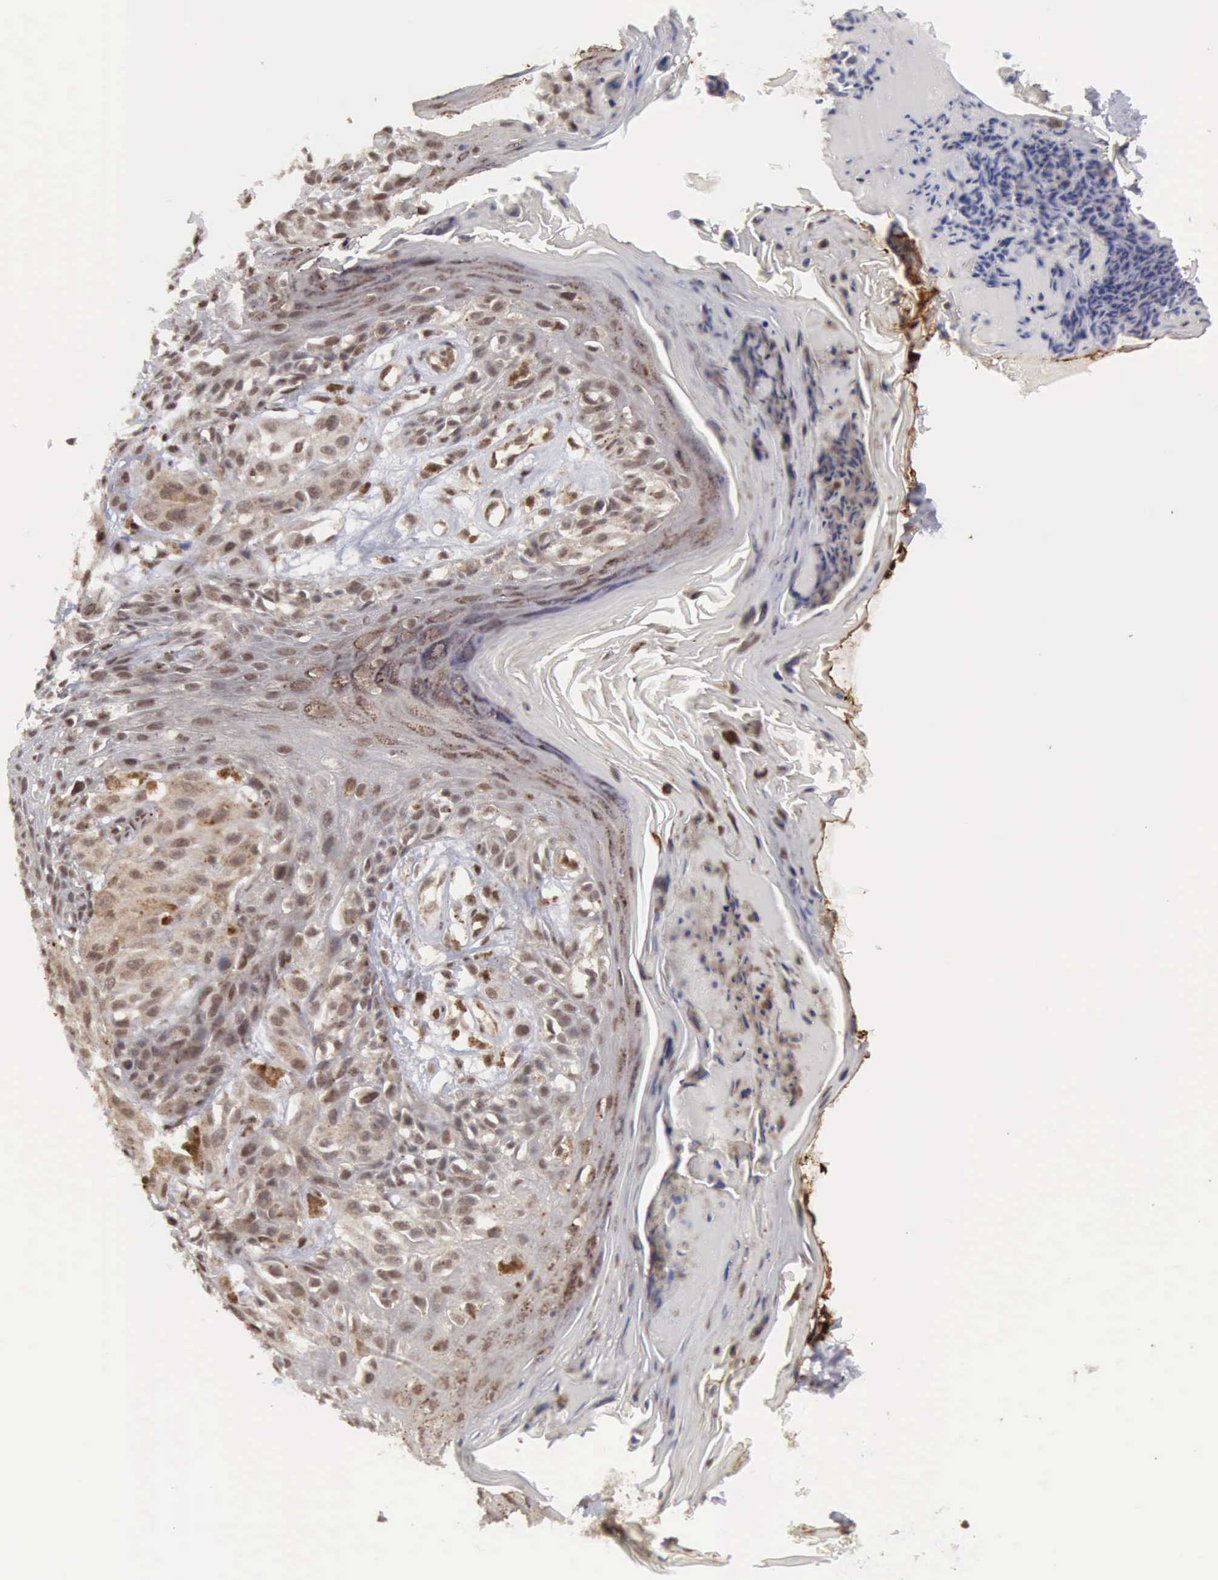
{"staining": {"intensity": "weak", "quantity": ">75%", "location": "cytoplasmic/membranous"}, "tissue": "melanoma", "cell_type": "Tumor cells", "image_type": "cancer", "snomed": [{"axis": "morphology", "description": "Malignant melanoma, NOS"}, {"axis": "topography", "description": "Skin"}], "caption": "Immunohistochemical staining of melanoma exhibits low levels of weak cytoplasmic/membranous protein expression in about >75% of tumor cells.", "gene": "CDKN2A", "patient": {"sex": "female", "age": 77}}